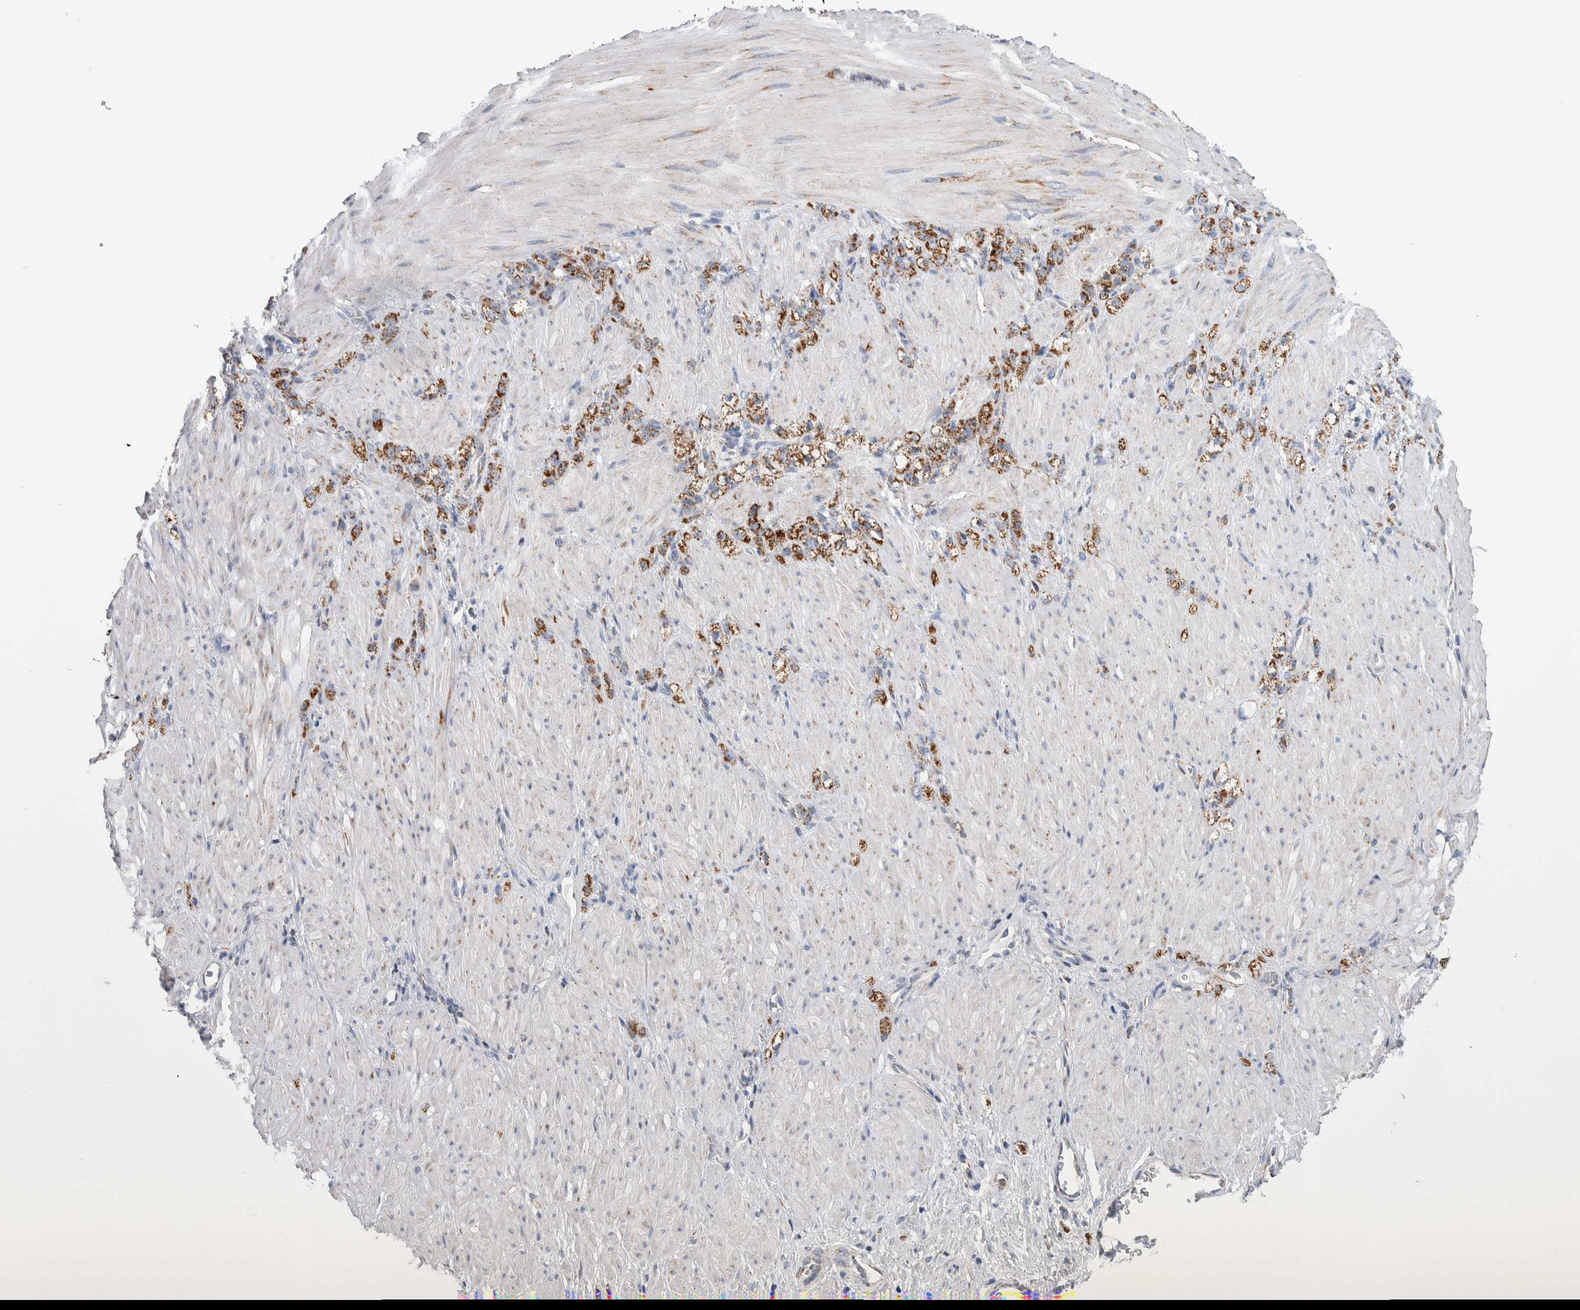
{"staining": {"intensity": "moderate", "quantity": ">75%", "location": "cytoplasmic/membranous"}, "tissue": "stomach cancer", "cell_type": "Tumor cells", "image_type": "cancer", "snomed": [{"axis": "morphology", "description": "Normal tissue, NOS"}, {"axis": "morphology", "description": "Adenocarcinoma, NOS"}, {"axis": "topography", "description": "Stomach"}], "caption": "About >75% of tumor cells in human stomach adenocarcinoma exhibit moderate cytoplasmic/membranous protein staining as visualized by brown immunohistochemical staining.", "gene": "ETFA", "patient": {"sex": "male", "age": 82}}